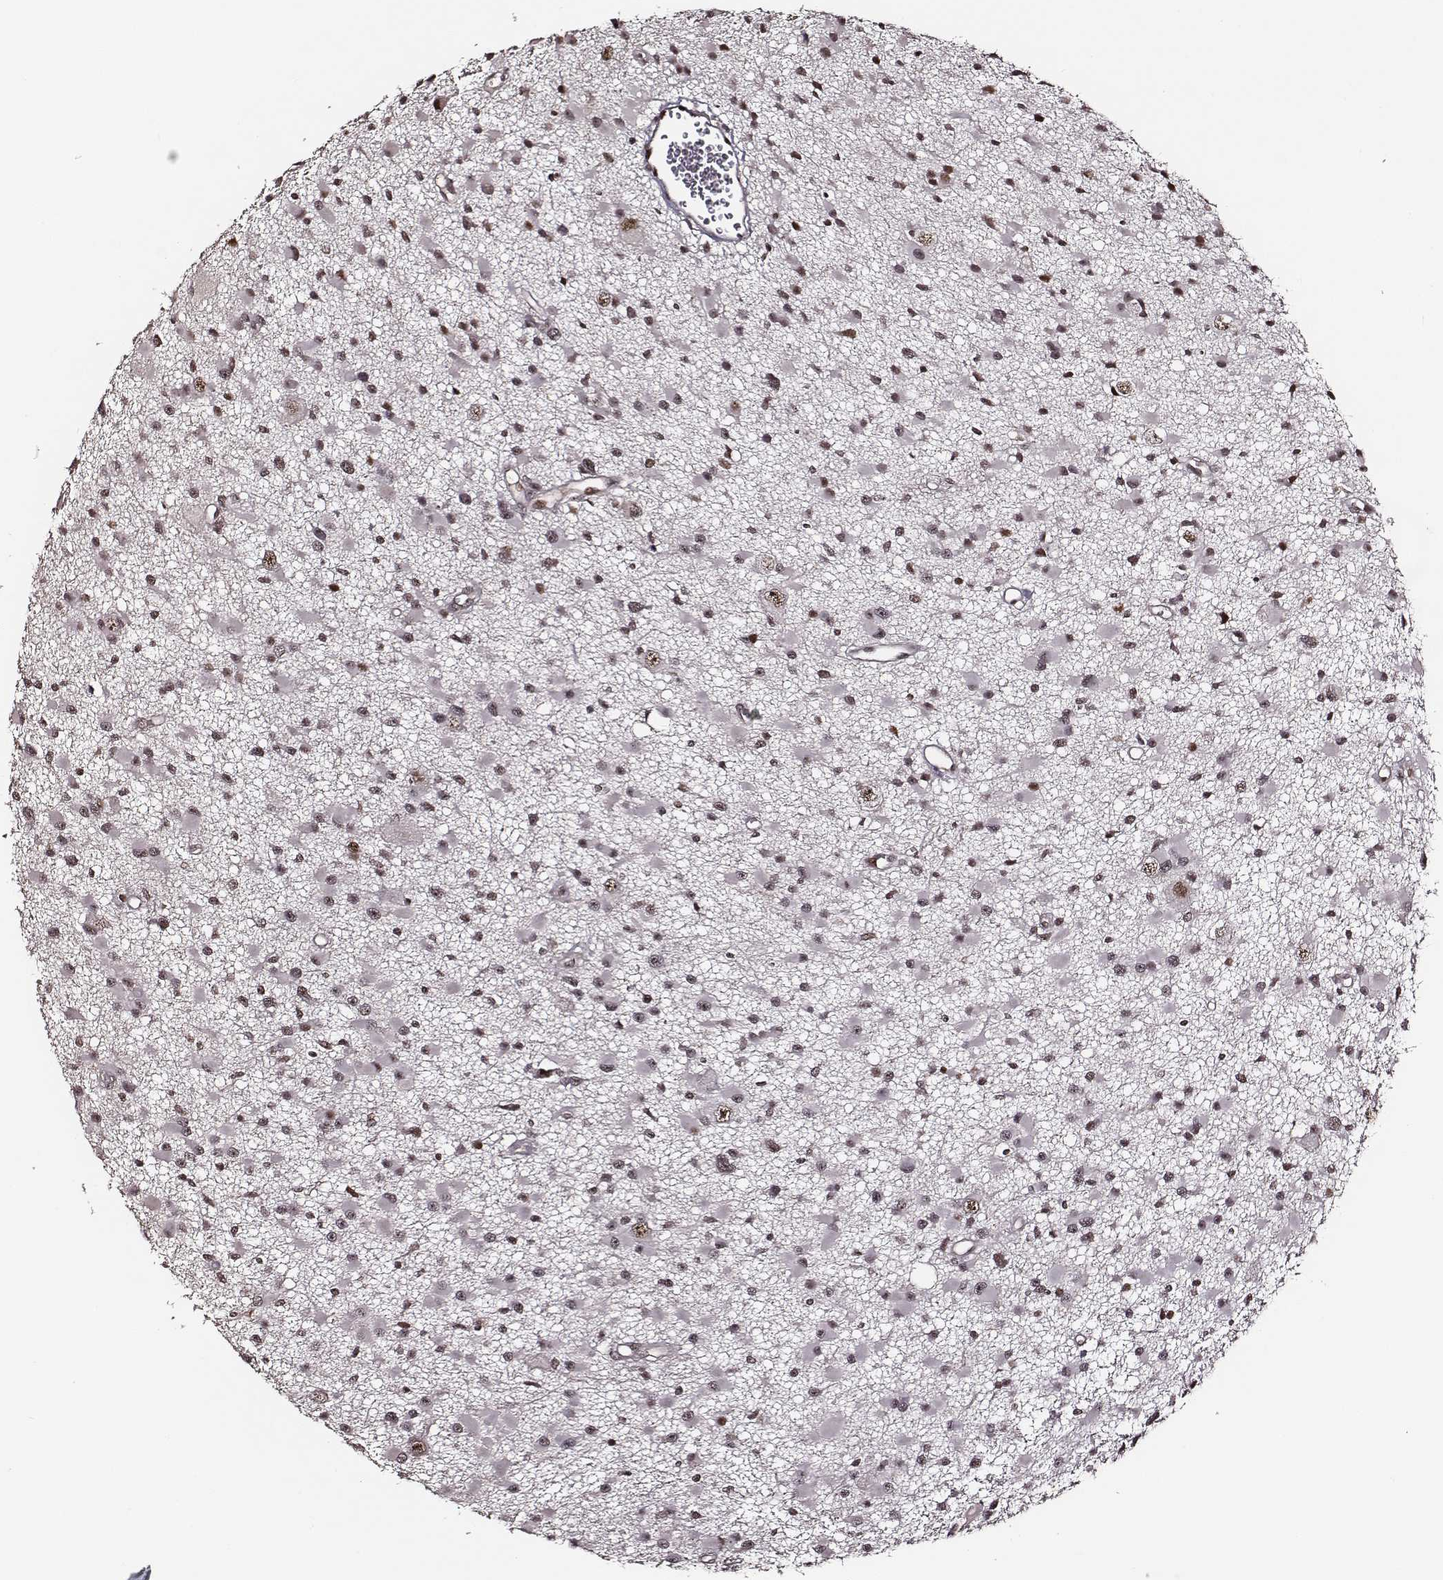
{"staining": {"intensity": "moderate", "quantity": ">75%", "location": "nuclear"}, "tissue": "glioma", "cell_type": "Tumor cells", "image_type": "cancer", "snomed": [{"axis": "morphology", "description": "Glioma, malignant, High grade"}, {"axis": "topography", "description": "Brain"}], "caption": "Protein expression analysis of glioma reveals moderate nuclear positivity in approximately >75% of tumor cells. (DAB IHC, brown staining for protein, blue staining for nuclei).", "gene": "PPARA", "patient": {"sex": "male", "age": 54}}